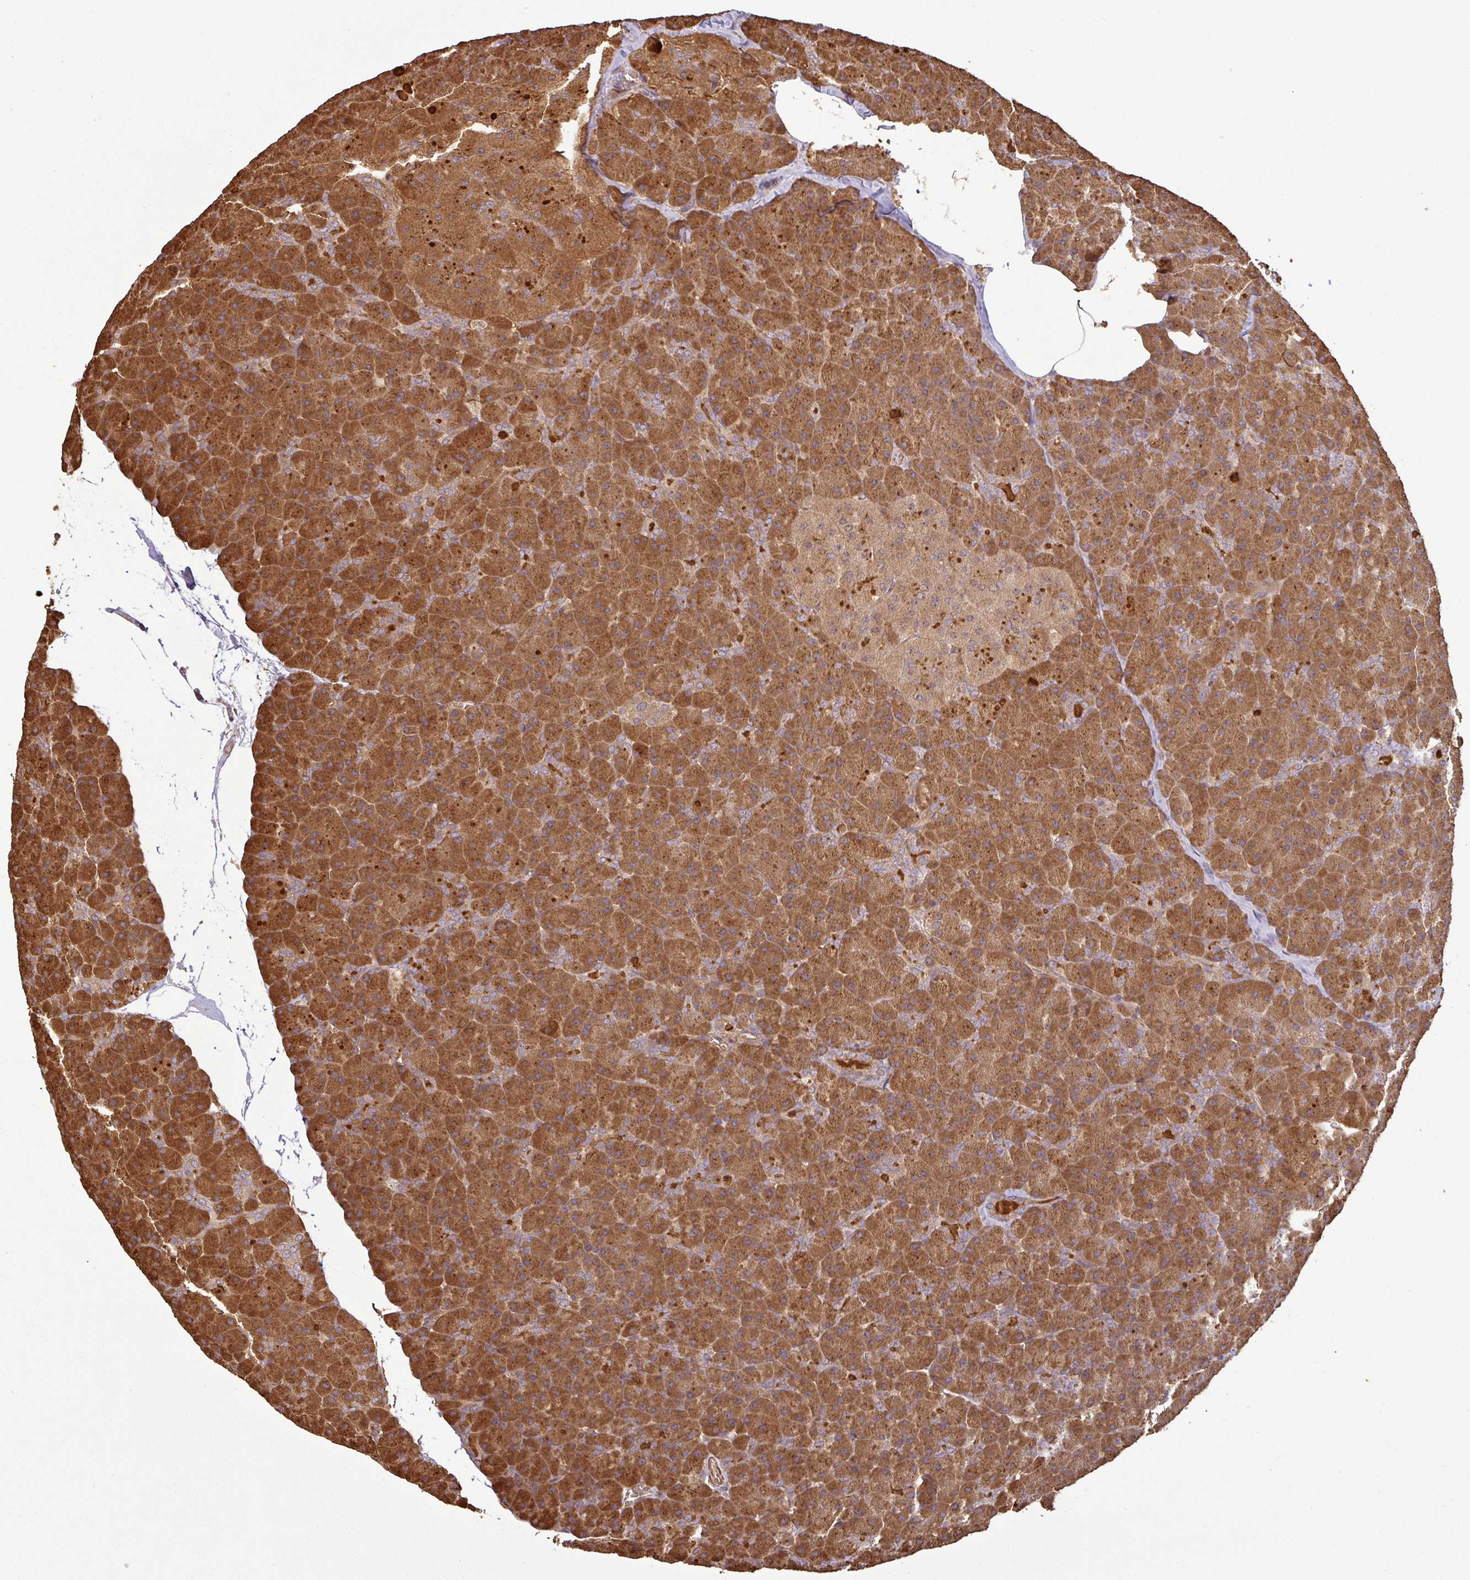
{"staining": {"intensity": "strong", "quantity": ">75%", "location": "cytoplasmic/membranous"}, "tissue": "pancreas", "cell_type": "Exocrine glandular cells", "image_type": "normal", "snomed": [{"axis": "morphology", "description": "Normal tissue, NOS"}, {"axis": "topography", "description": "Pancreas"}], "caption": "Immunohistochemistry (IHC) image of unremarkable pancreas stained for a protein (brown), which shows high levels of strong cytoplasmic/membranous expression in approximately >75% of exocrine glandular cells.", "gene": "MAP3K6", "patient": {"sex": "male", "age": 36}}